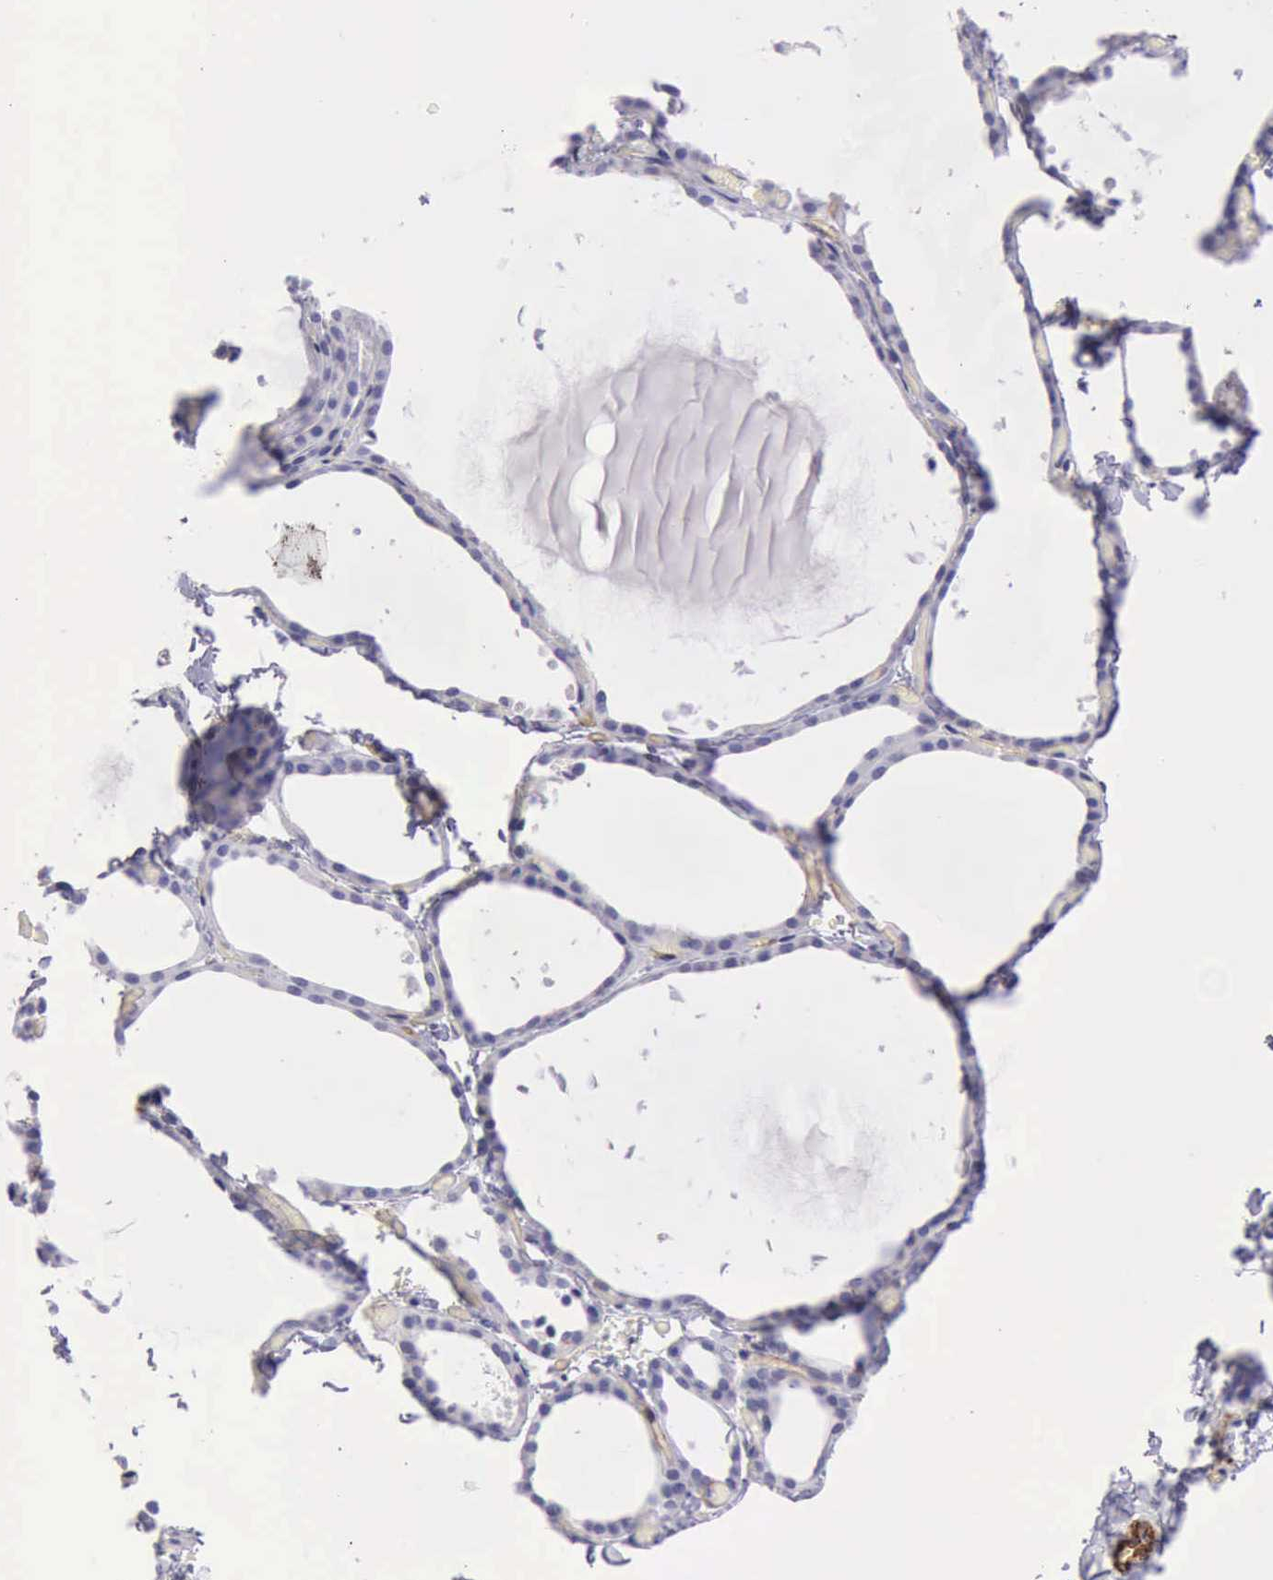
{"staining": {"intensity": "negative", "quantity": "none", "location": "none"}, "tissue": "thyroid gland", "cell_type": "Glandular cells", "image_type": "normal", "snomed": [{"axis": "morphology", "description": "Normal tissue, NOS"}, {"axis": "topography", "description": "Thyroid gland"}], "caption": "Immunohistochemistry of benign thyroid gland reveals no expression in glandular cells.", "gene": "AOC3", "patient": {"sex": "female", "age": 22}}